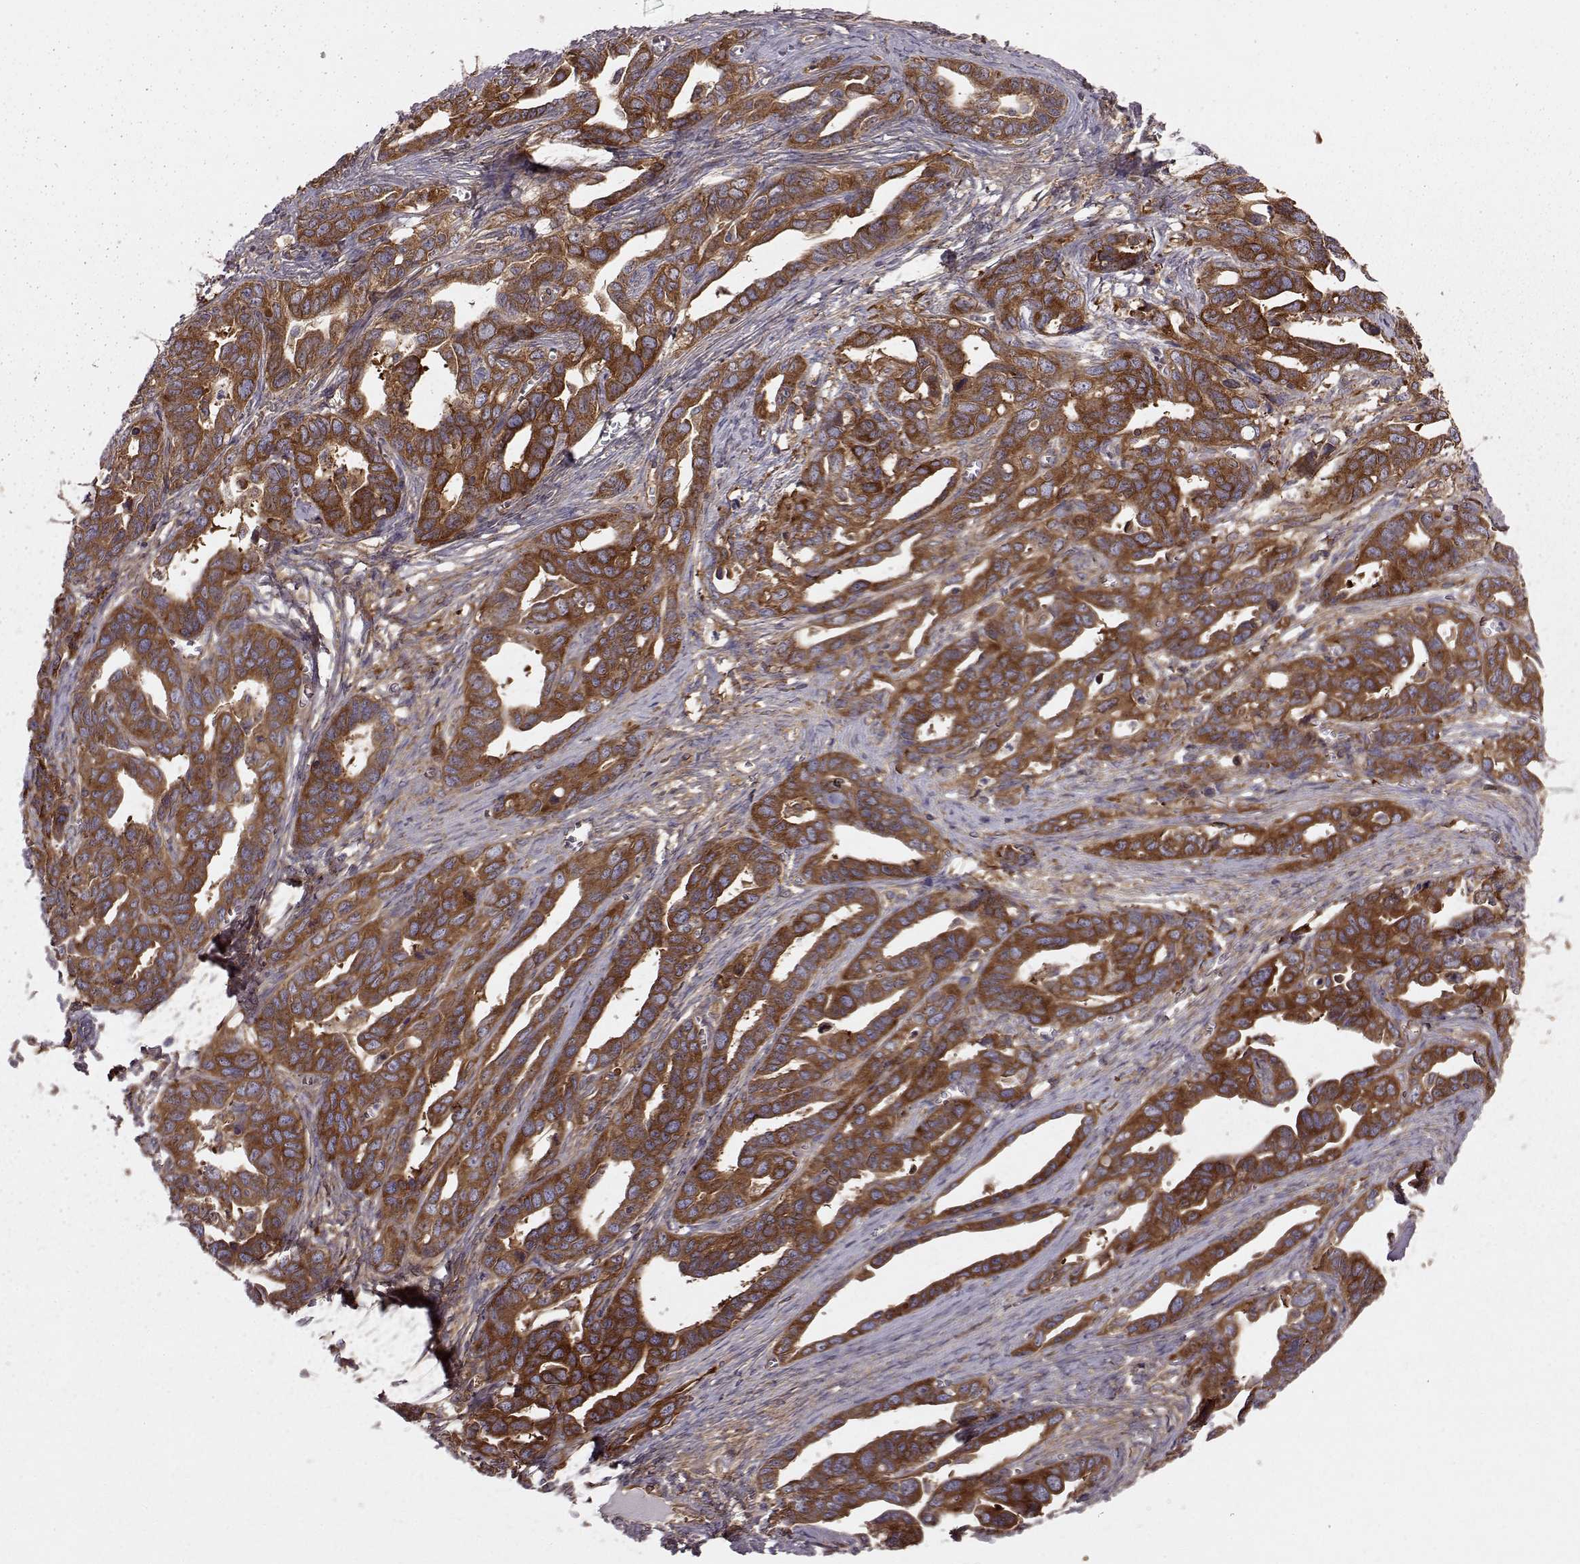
{"staining": {"intensity": "strong", "quantity": ">75%", "location": "cytoplasmic/membranous"}, "tissue": "ovarian cancer", "cell_type": "Tumor cells", "image_type": "cancer", "snomed": [{"axis": "morphology", "description": "Cystadenocarcinoma, serous, NOS"}, {"axis": "topography", "description": "Ovary"}], "caption": "Protein analysis of ovarian cancer (serous cystadenocarcinoma) tissue displays strong cytoplasmic/membranous expression in about >75% of tumor cells. The staining is performed using DAB brown chromogen to label protein expression. The nuclei are counter-stained blue using hematoxylin.", "gene": "RABGAP1", "patient": {"sex": "female", "age": 69}}